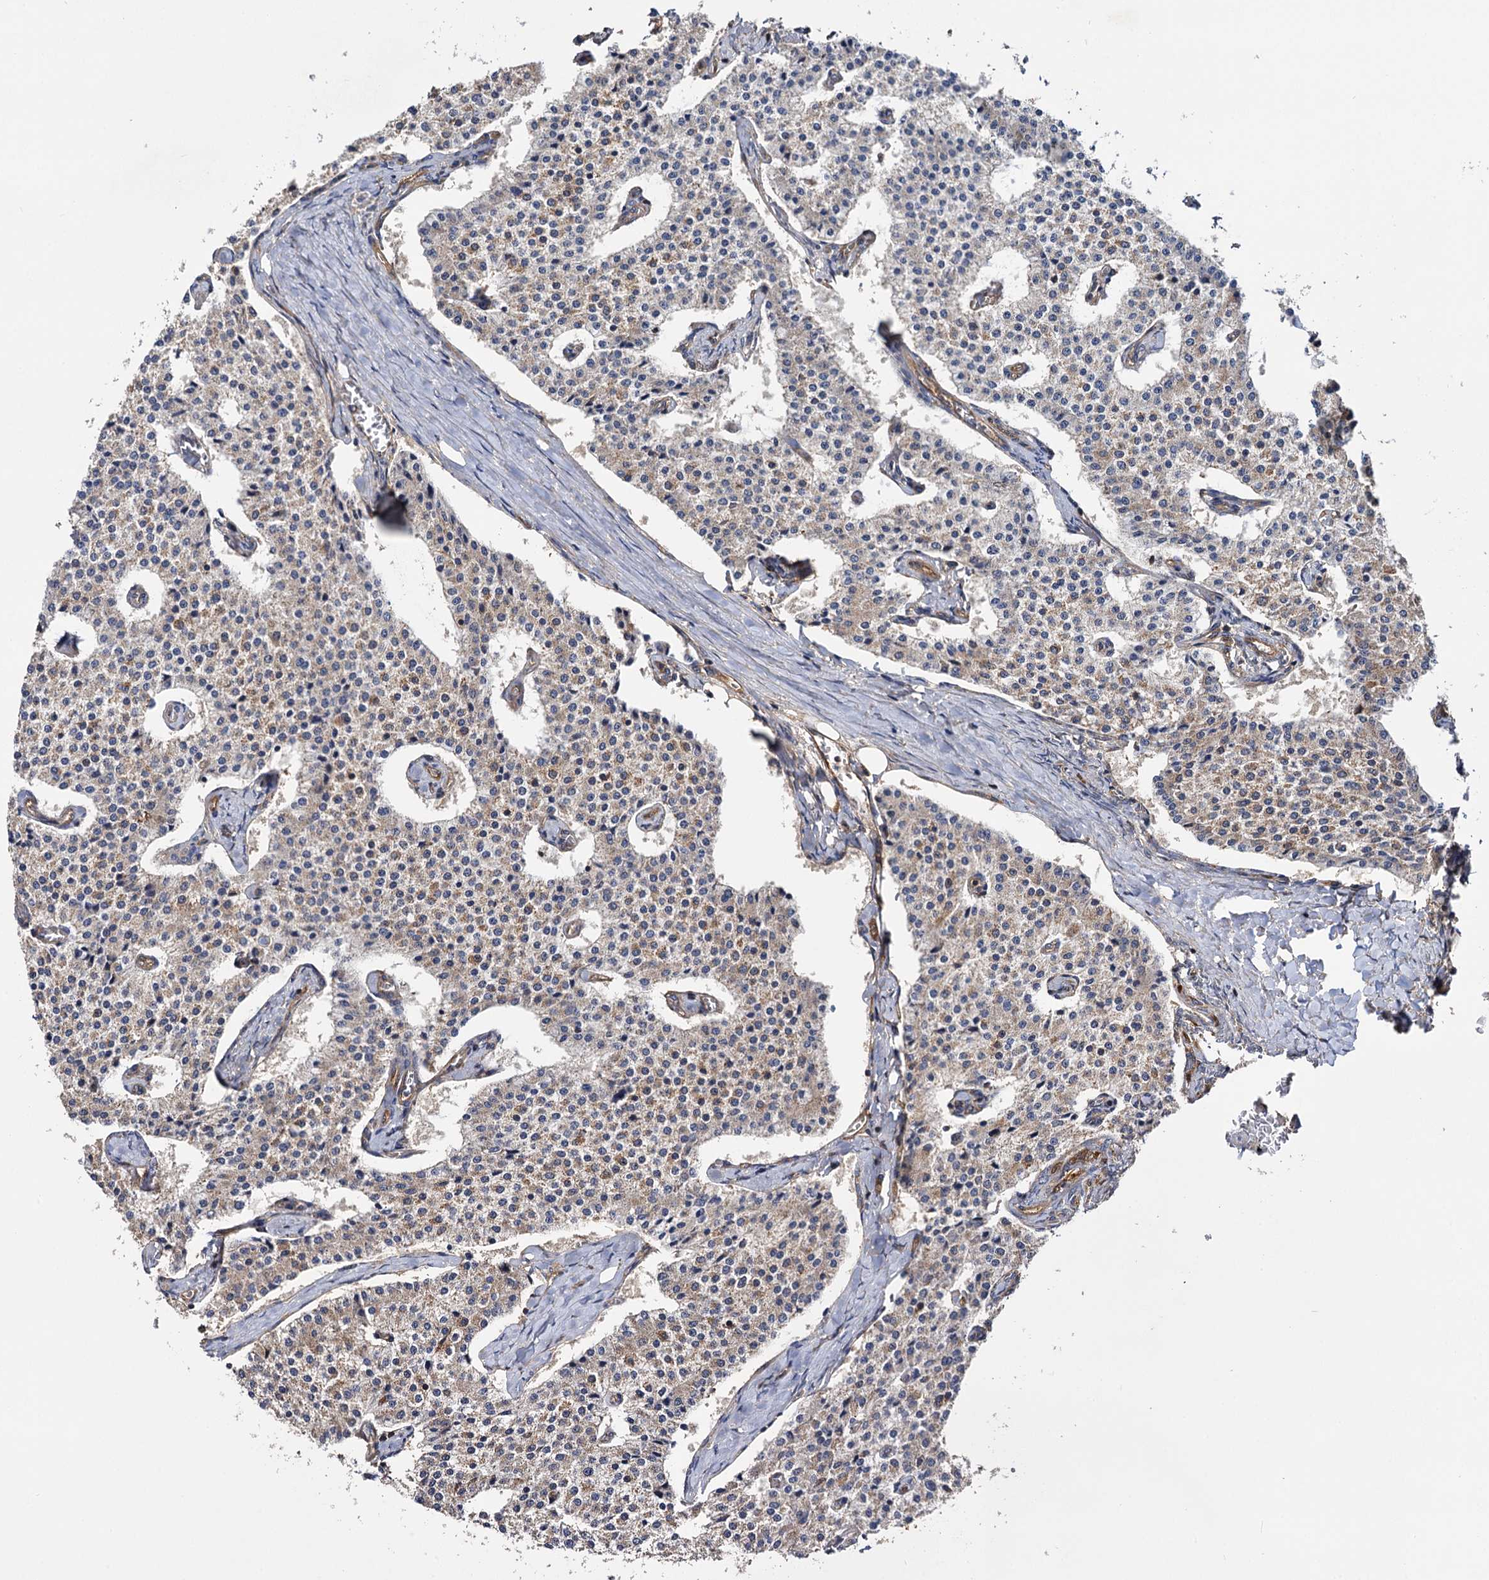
{"staining": {"intensity": "weak", "quantity": "25%-75%", "location": "cytoplasmic/membranous"}, "tissue": "carcinoid", "cell_type": "Tumor cells", "image_type": "cancer", "snomed": [{"axis": "morphology", "description": "Carcinoid, malignant, NOS"}, {"axis": "topography", "description": "Colon"}], "caption": "Immunohistochemistry (IHC) (DAB (3,3'-diaminobenzidine)) staining of human carcinoid shows weak cytoplasmic/membranous protein expression in approximately 25%-75% of tumor cells. Using DAB (3,3'-diaminobenzidine) (brown) and hematoxylin (blue) stains, captured at high magnification using brightfield microscopy.", "gene": "IDI1", "patient": {"sex": "female", "age": 52}}